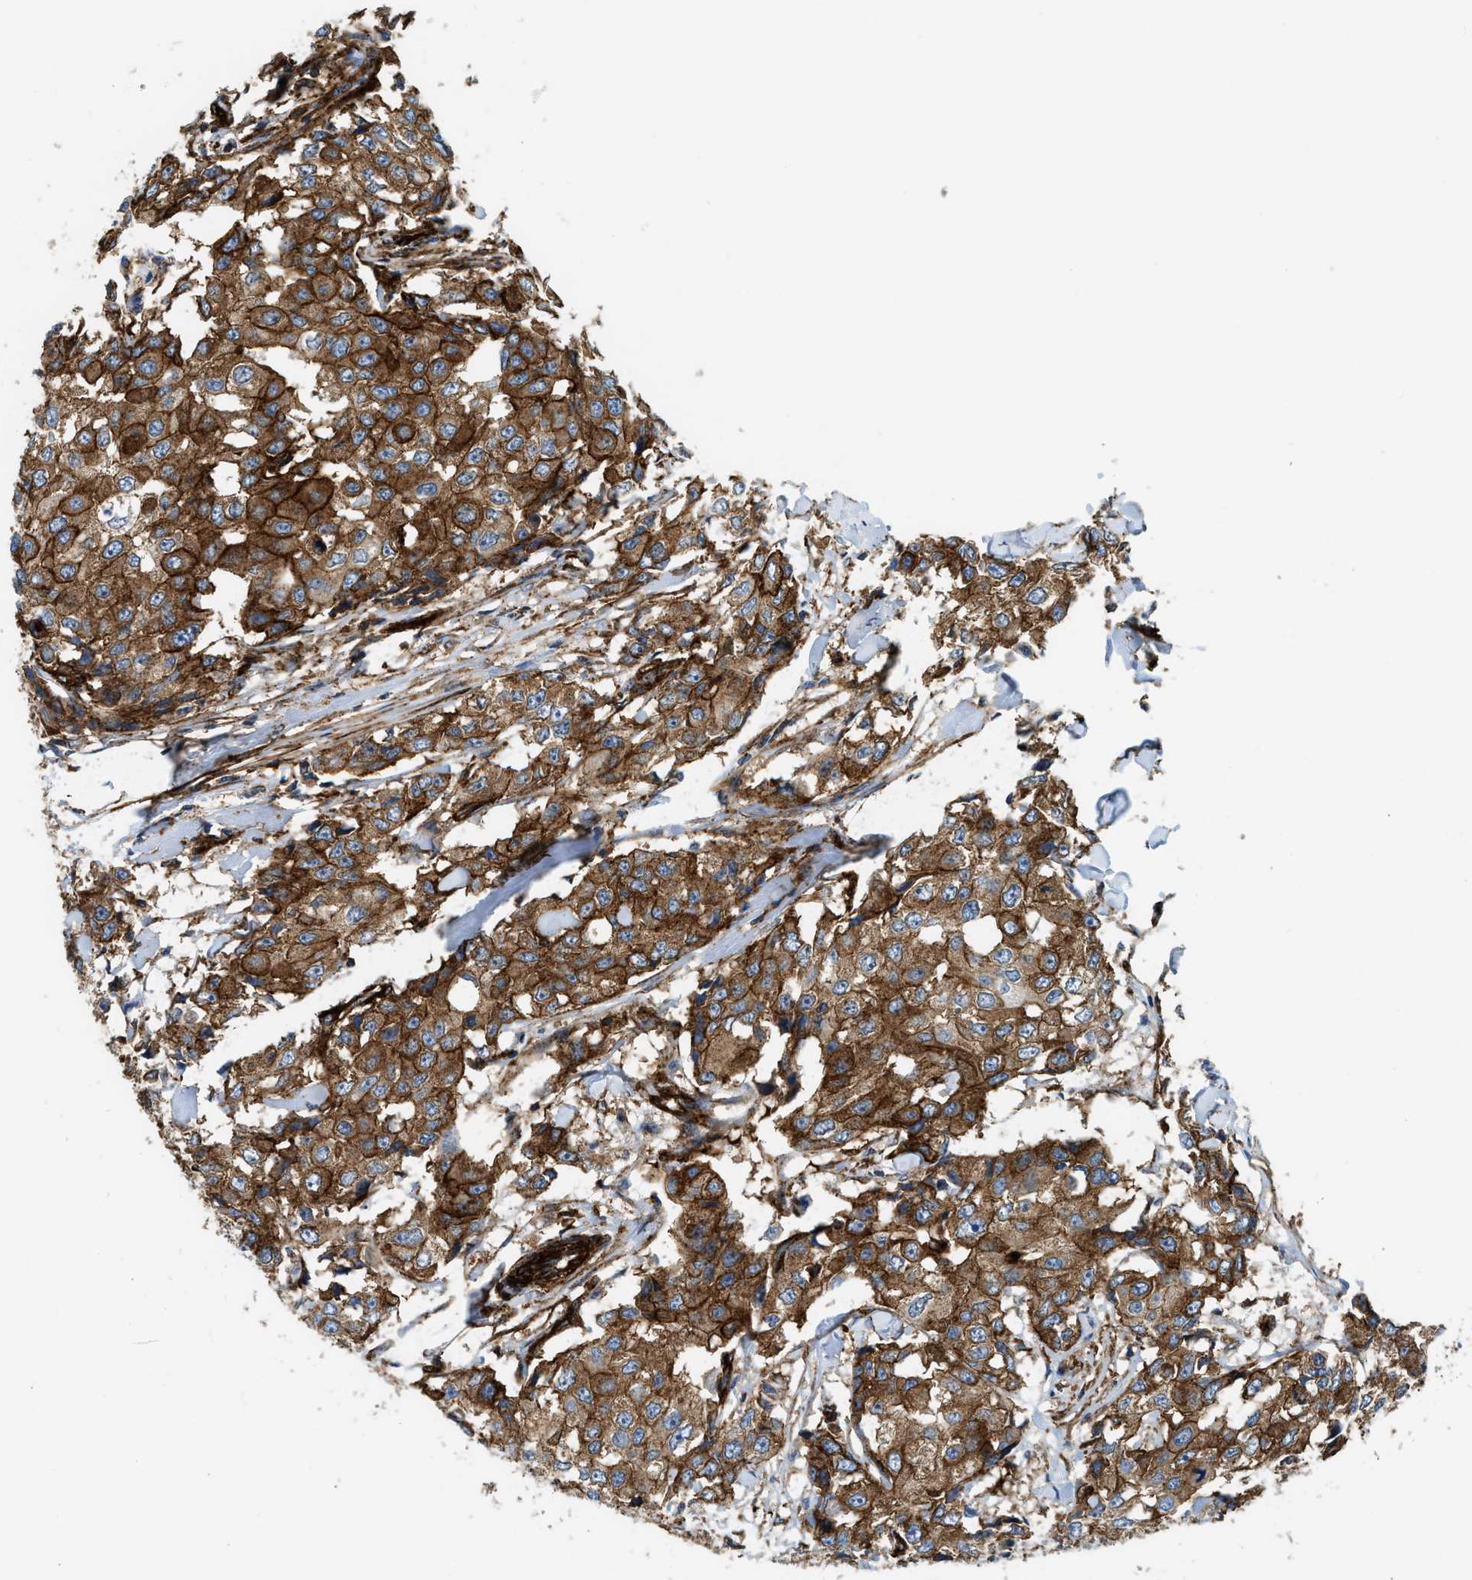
{"staining": {"intensity": "strong", "quantity": ">75%", "location": "cytoplasmic/membranous"}, "tissue": "breast cancer", "cell_type": "Tumor cells", "image_type": "cancer", "snomed": [{"axis": "morphology", "description": "Duct carcinoma"}, {"axis": "topography", "description": "Breast"}], "caption": "Immunohistochemistry (IHC) of intraductal carcinoma (breast) exhibits high levels of strong cytoplasmic/membranous positivity in about >75% of tumor cells. The staining was performed using DAB, with brown indicating positive protein expression. Nuclei are stained blue with hematoxylin.", "gene": "HIP1", "patient": {"sex": "female", "age": 27}}